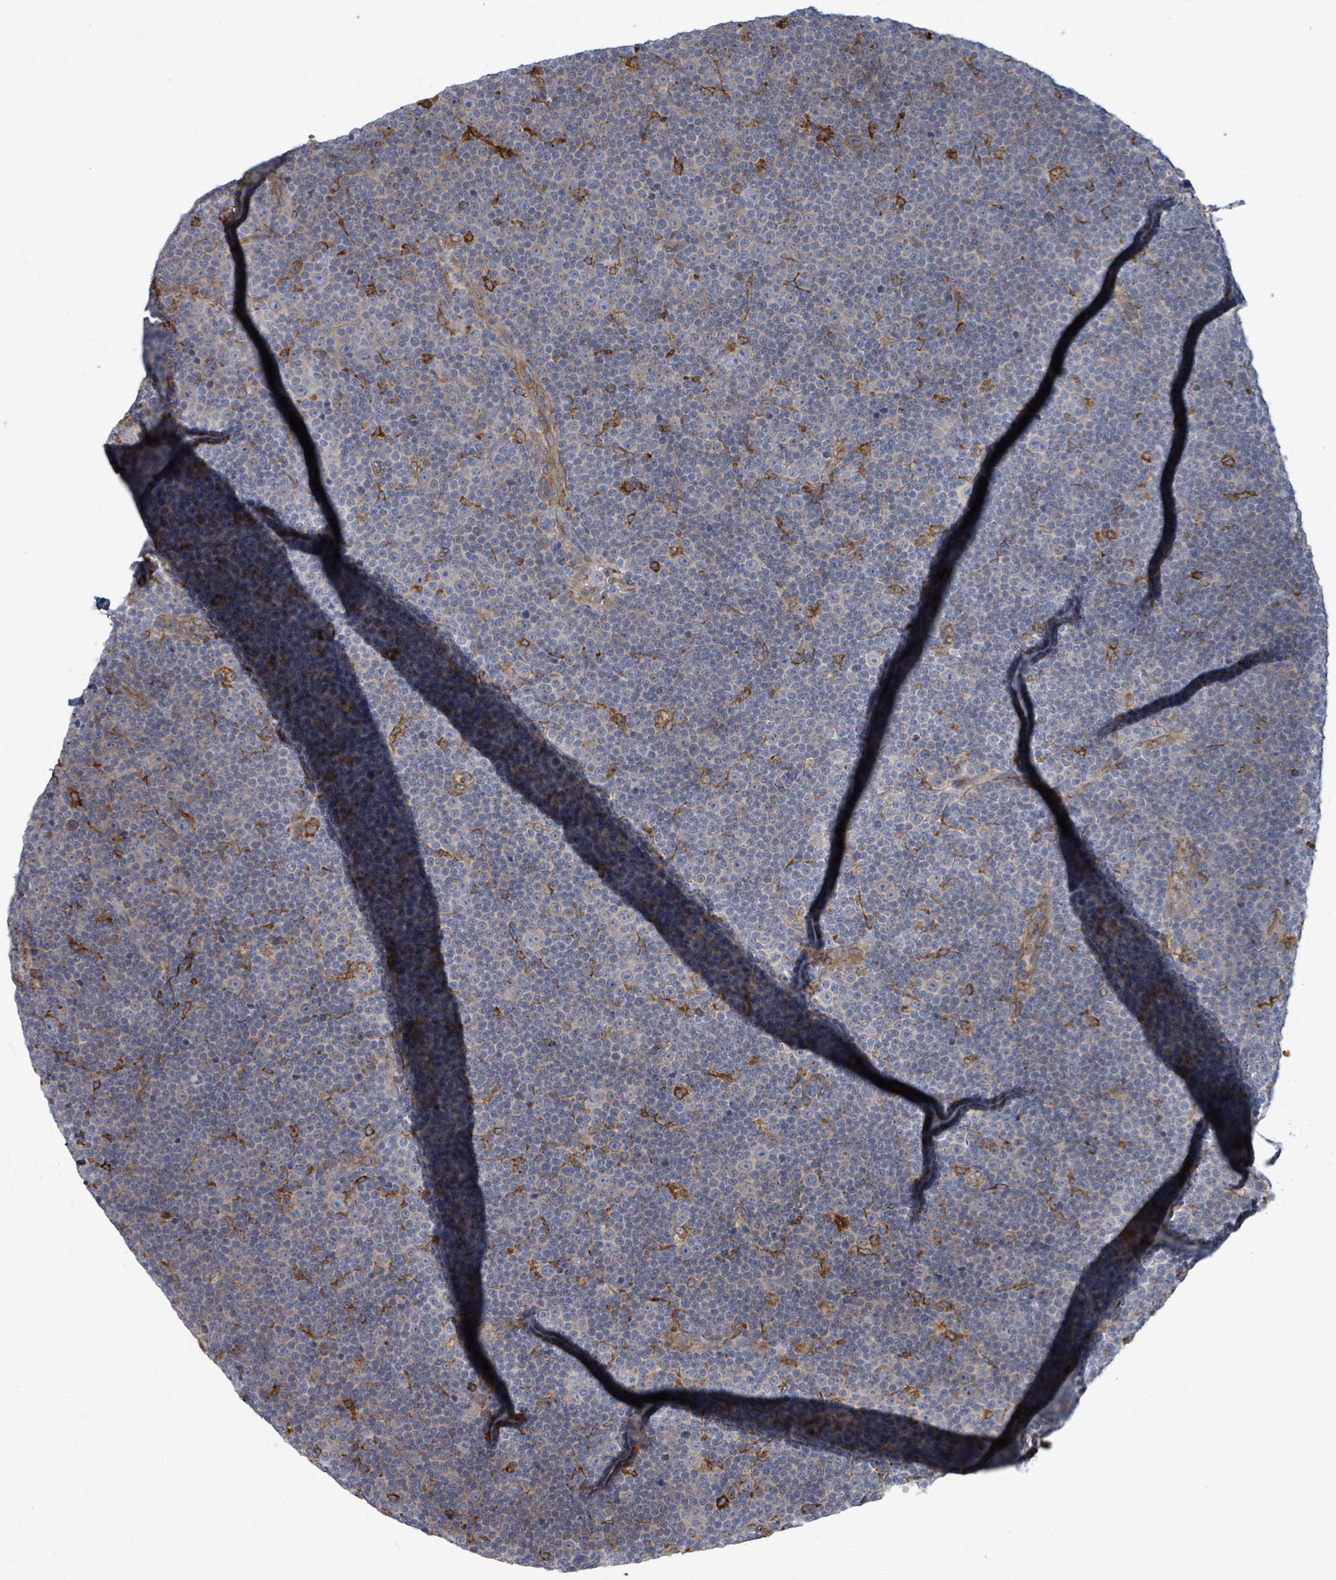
{"staining": {"intensity": "negative", "quantity": "none", "location": "none"}, "tissue": "lymphoma", "cell_type": "Tumor cells", "image_type": "cancer", "snomed": [{"axis": "morphology", "description": "Malignant lymphoma, non-Hodgkin's type, Low grade"}, {"axis": "topography", "description": "Lymph node"}], "caption": "Immunohistochemical staining of low-grade malignant lymphoma, non-Hodgkin's type reveals no significant expression in tumor cells. Nuclei are stained in blue.", "gene": "RFPL4A", "patient": {"sex": "female", "age": 67}}